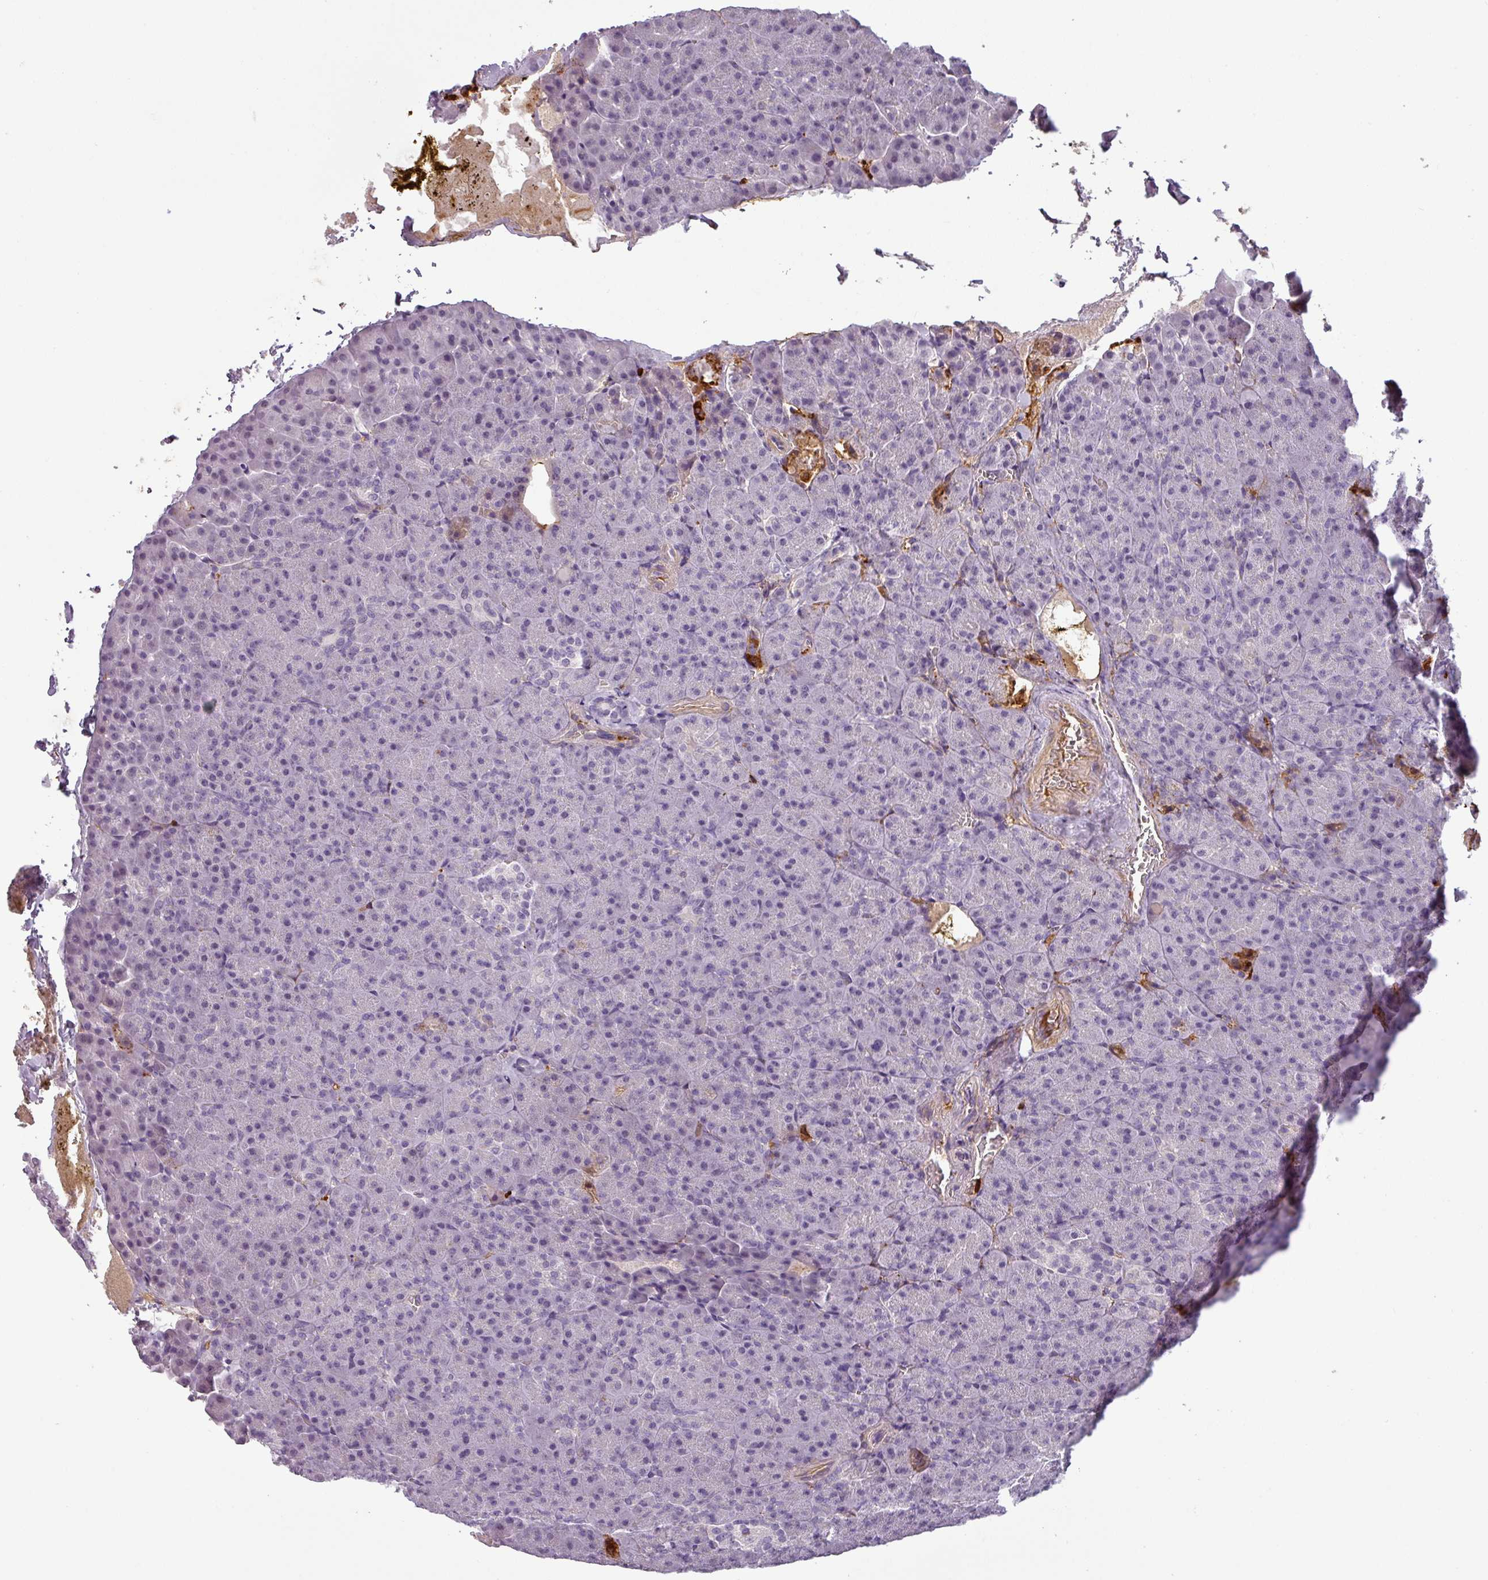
{"staining": {"intensity": "negative", "quantity": "none", "location": "none"}, "tissue": "pancreas", "cell_type": "Exocrine glandular cells", "image_type": "normal", "snomed": [{"axis": "morphology", "description": "Normal tissue, NOS"}, {"axis": "topography", "description": "Pancreas"}], "caption": "DAB immunohistochemical staining of normal human pancreas reveals no significant staining in exocrine glandular cells.", "gene": "APOC1", "patient": {"sex": "female", "age": 74}}